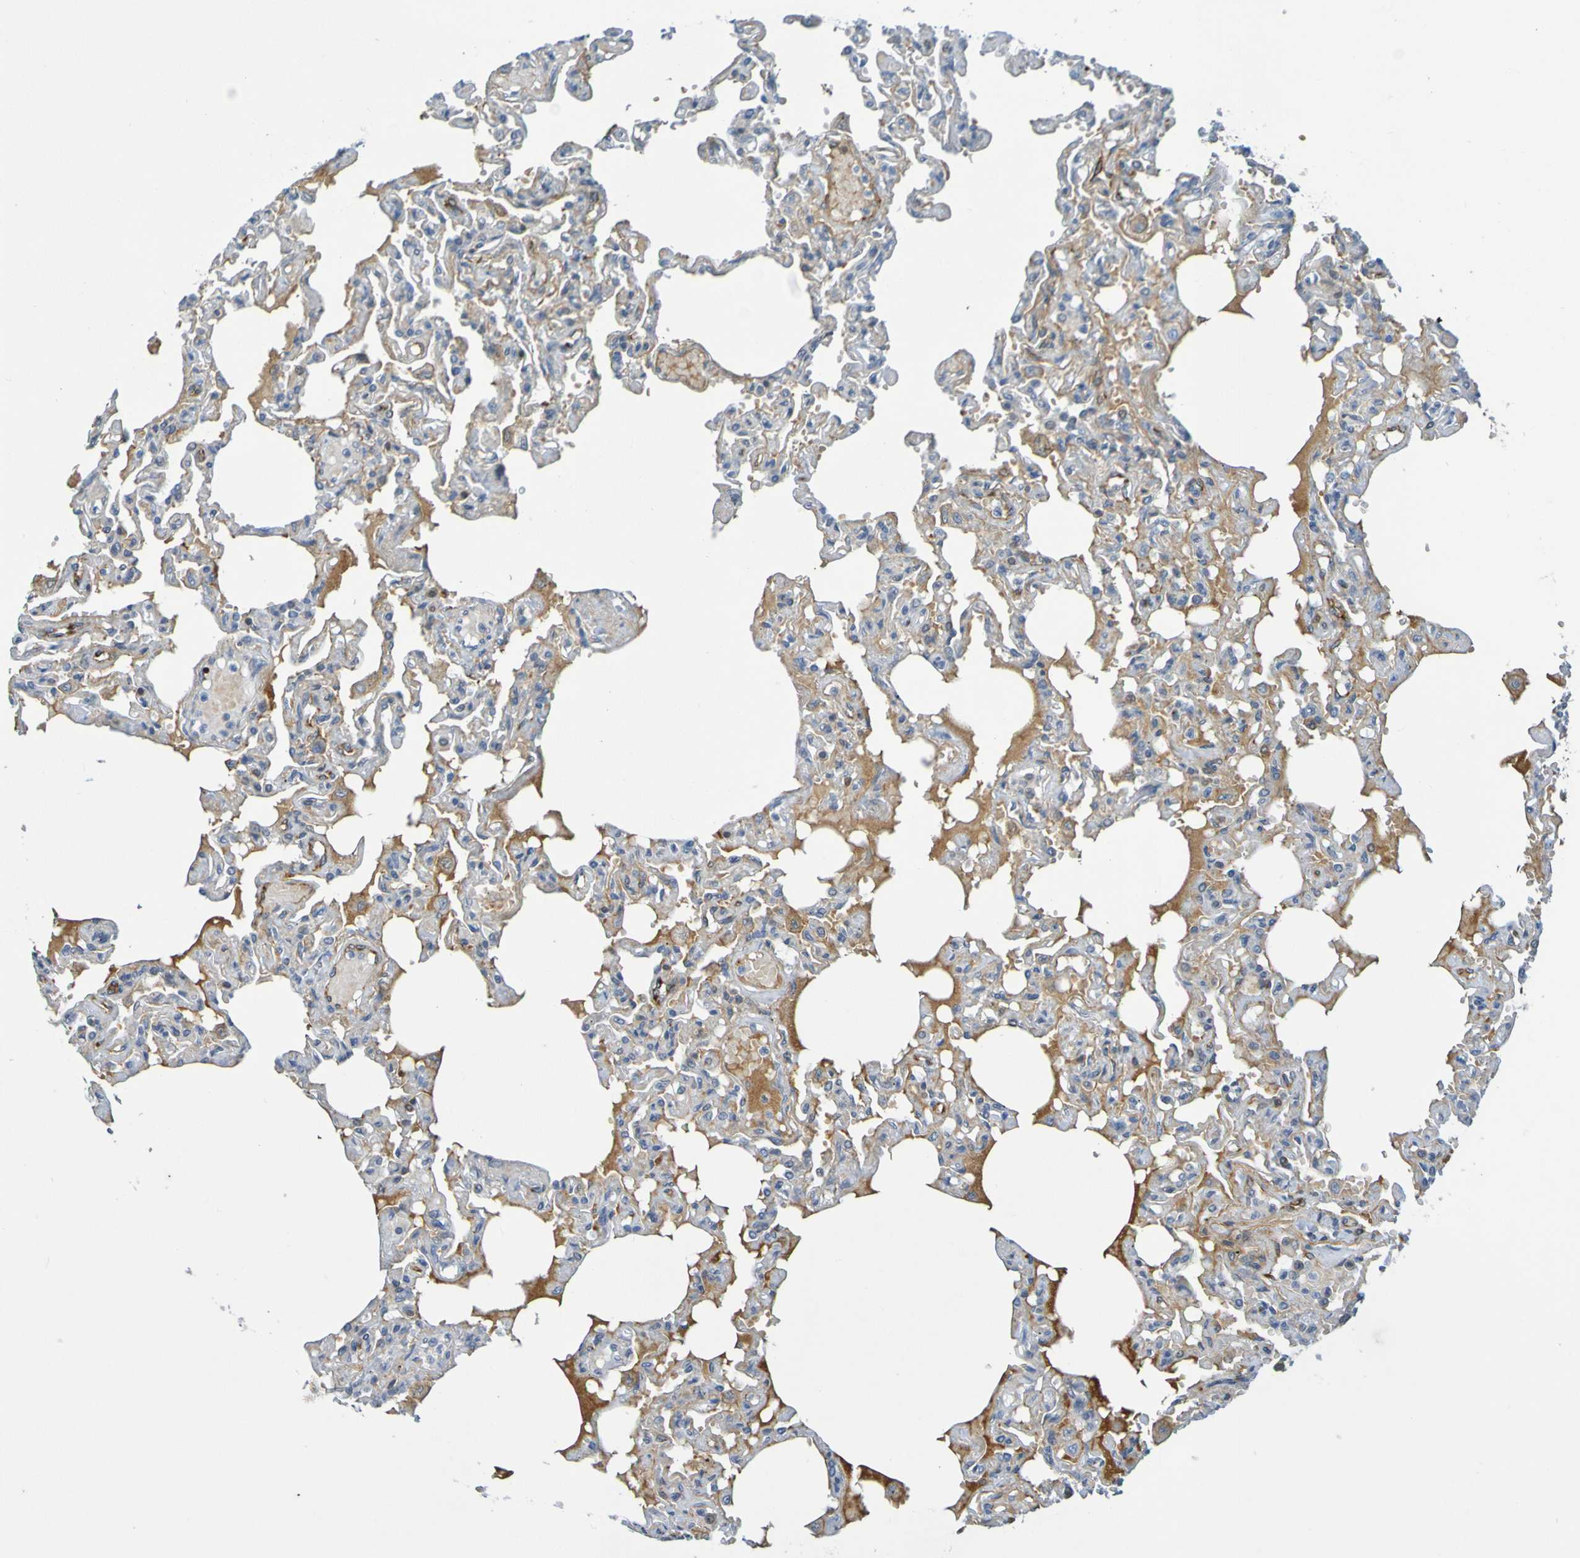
{"staining": {"intensity": "negative", "quantity": "none", "location": "none"}, "tissue": "lung", "cell_type": "Alveolar cells", "image_type": "normal", "snomed": [{"axis": "morphology", "description": "Normal tissue, NOS"}, {"axis": "topography", "description": "Lung"}], "caption": "The IHC micrograph has no significant expression in alveolar cells of lung.", "gene": "IL10", "patient": {"sex": "male", "age": 21}}